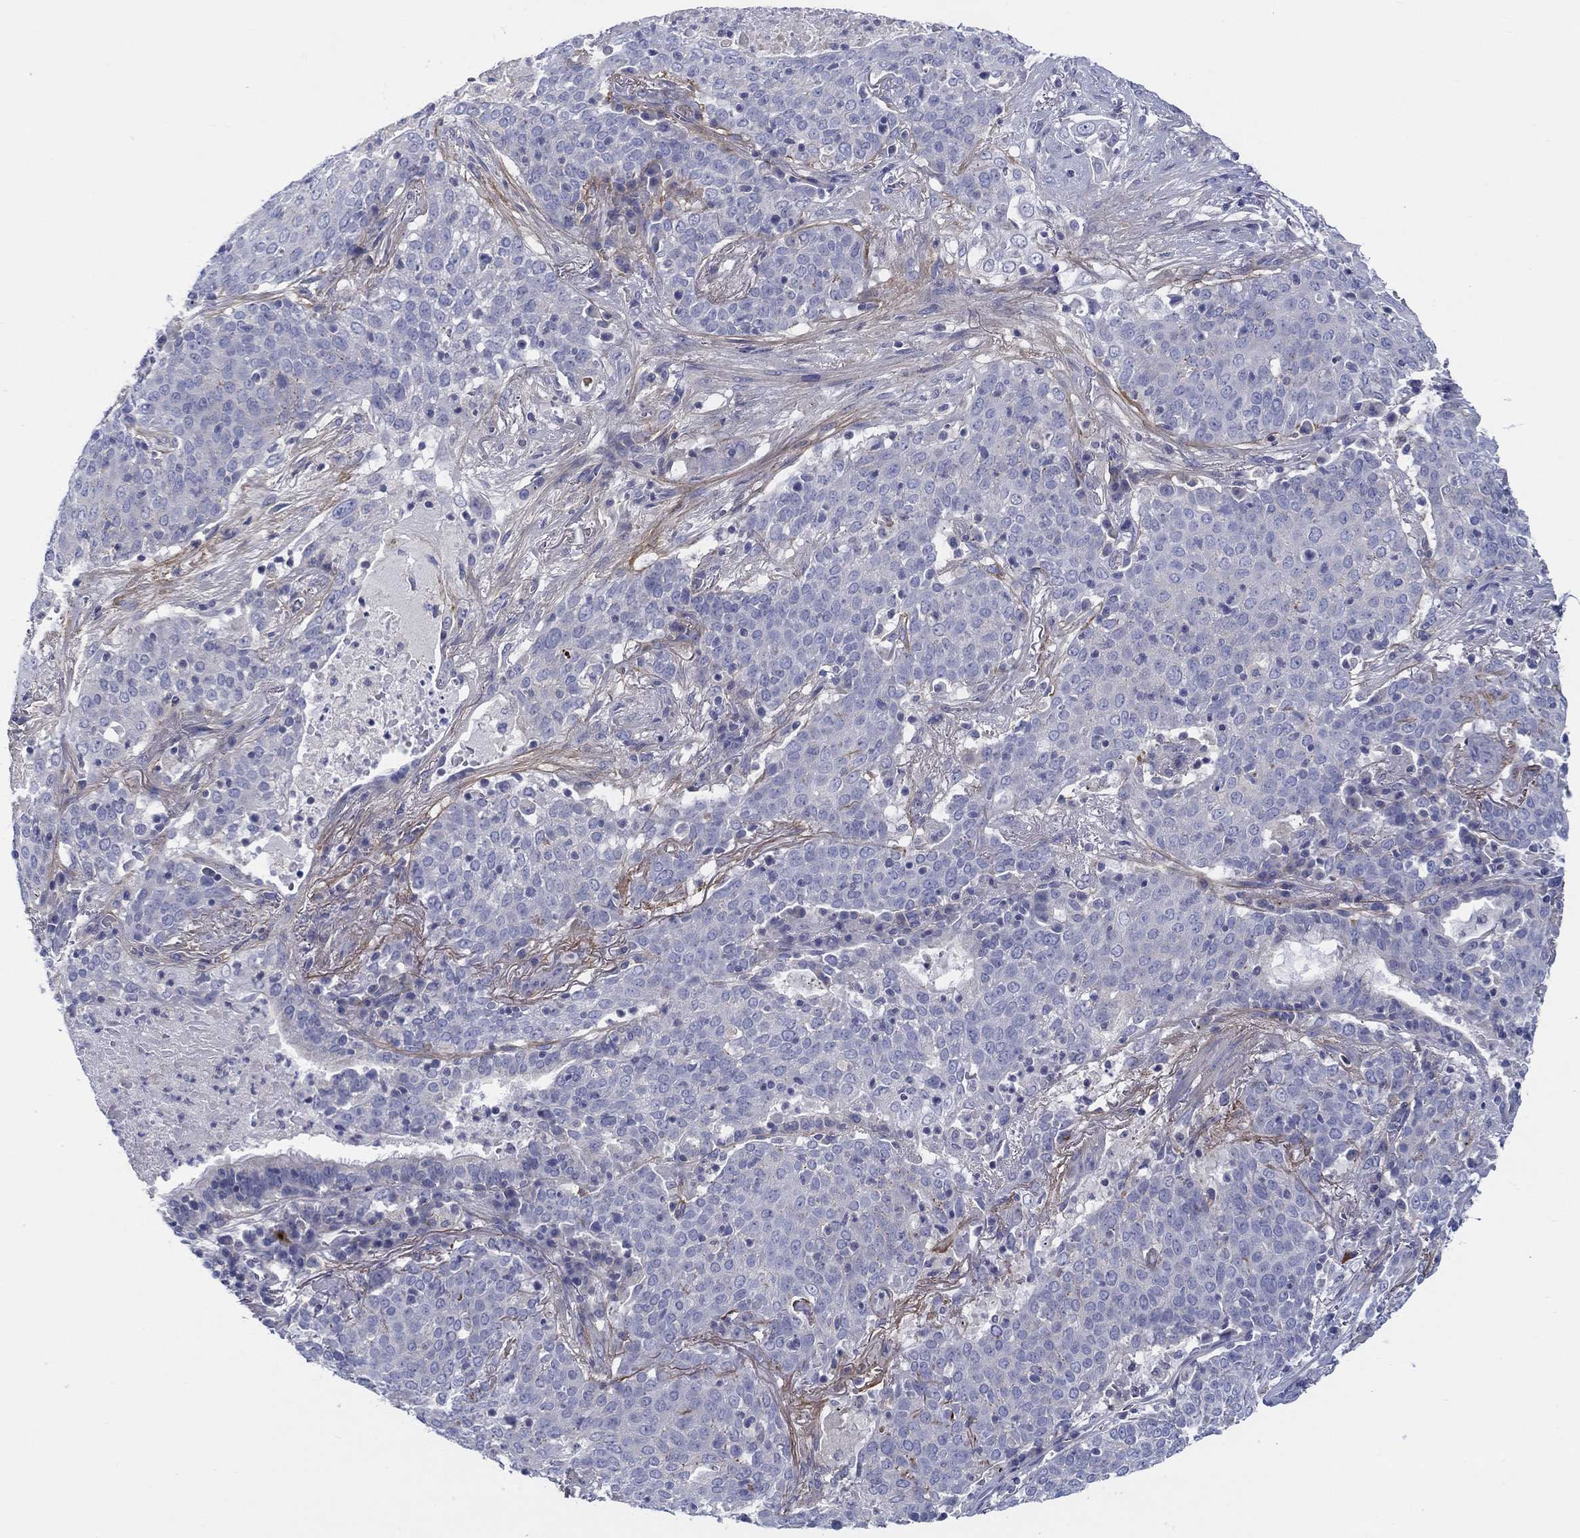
{"staining": {"intensity": "negative", "quantity": "none", "location": "none"}, "tissue": "lung cancer", "cell_type": "Tumor cells", "image_type": "cancer", "snomed": [{"axis": "morphology", "description": "Squamous cell carcinoma, NOS"}, {"axis": "topography", "description": "Lung"}], "caption": "Protein analysis of lung squamous cell carcinoma exhibits no significant staining in tumor cells.", "gene": "HAPLN4", "patient": {"sex": "male", "age": 82}}